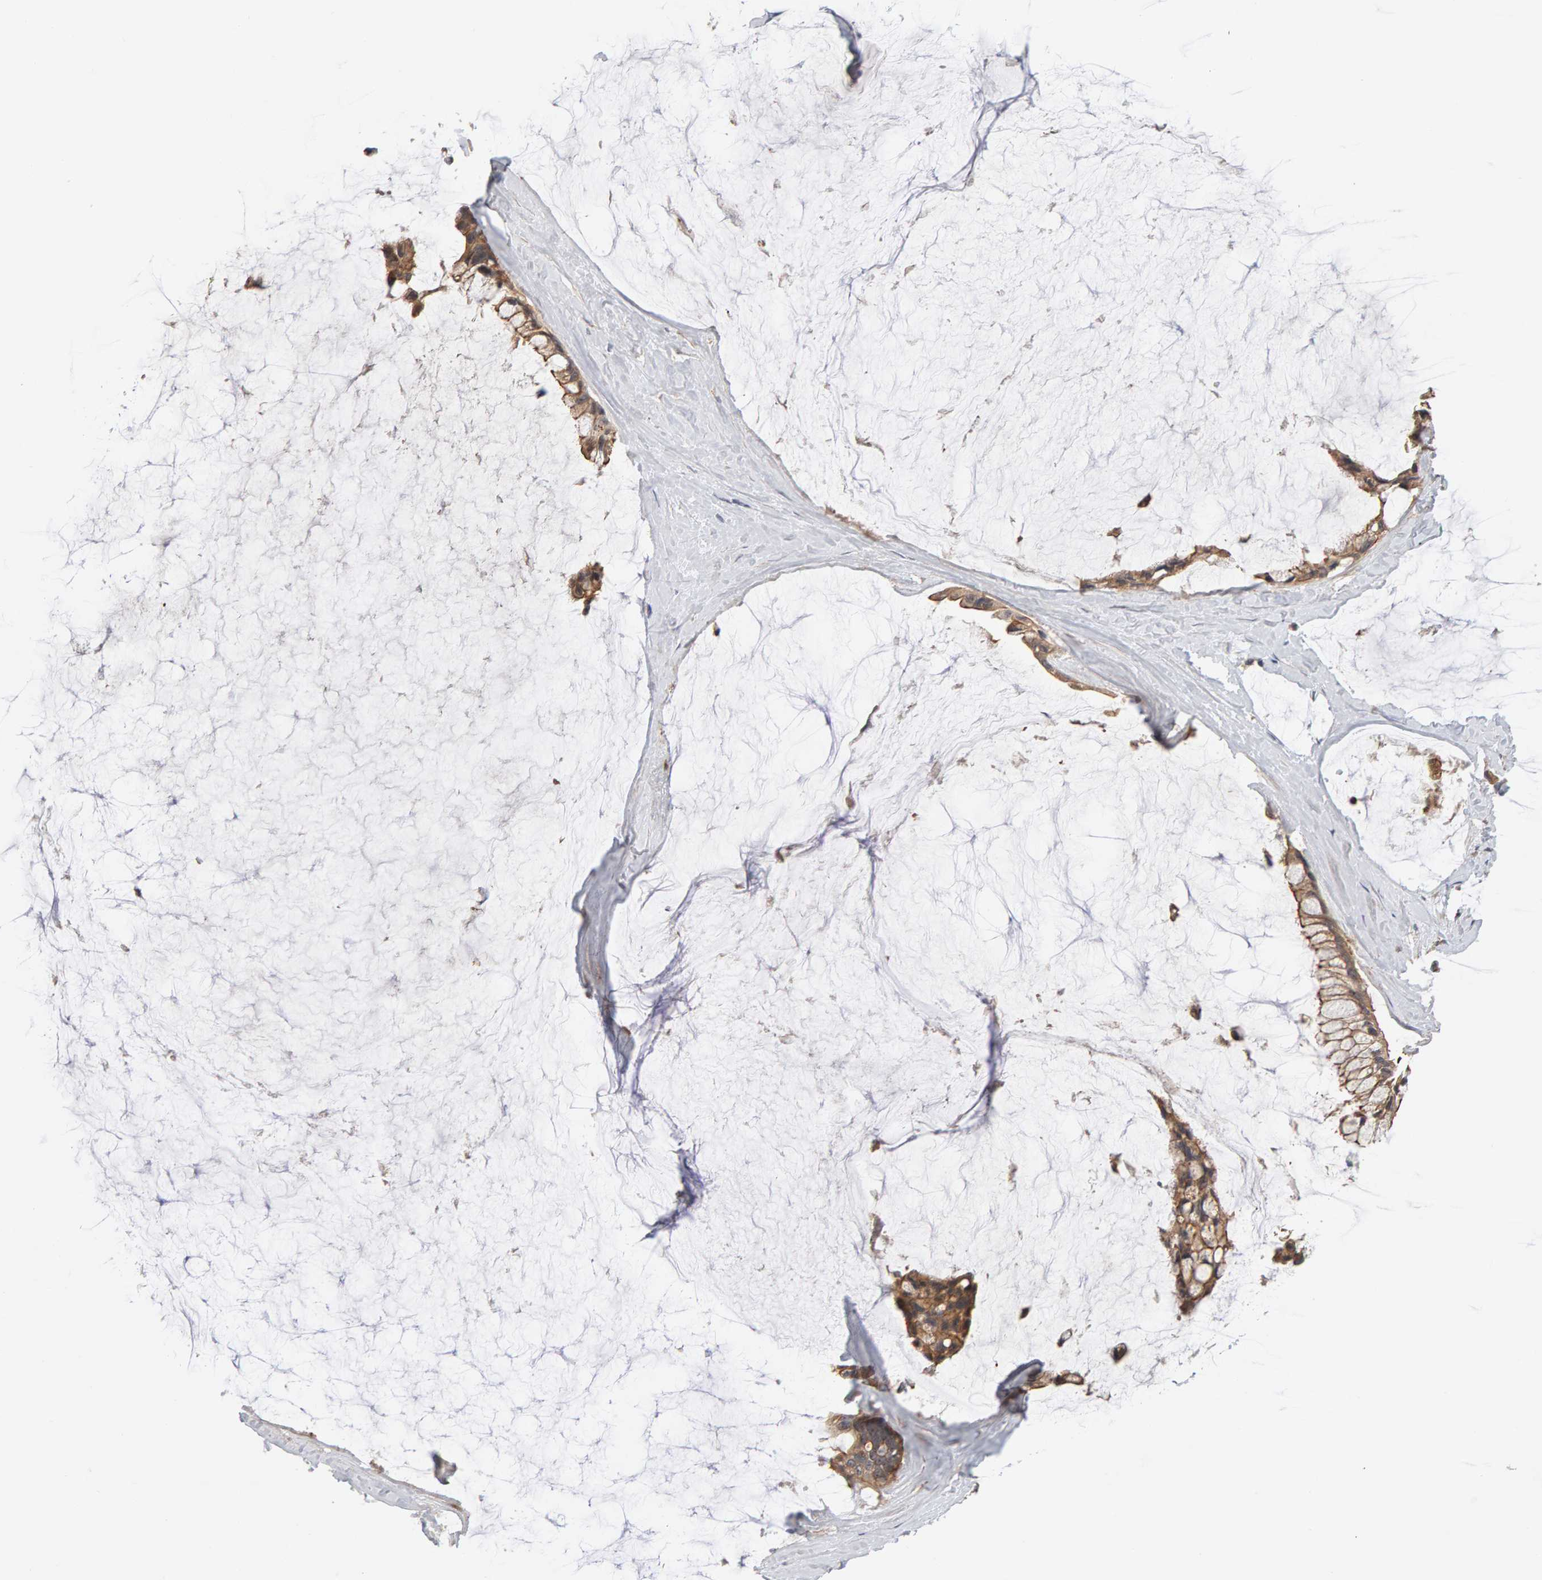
{"staining": {"intensity": "moderate", "quantity": ">75%", "location": "cytoplasmic/membranous"}, "tissue": "ovarian cancer", "cell_type": "Tumor cells", "image_type": "cancer", "snomed": [{"axis": "morphology", "description": "Cystadenocarcinoma, mucinous, NOS"}, {"axis": "topography", "description": "Ovary"}], "caption": "IHC micrograph of ovarian cancer stained for a protein (brown), which shows medium levels of moderate cytoplasmic/membranous expression in about >75% of tumor cells.", "gene": "PPP1R16A", "patient": {"sex": "female", "age": 39}}